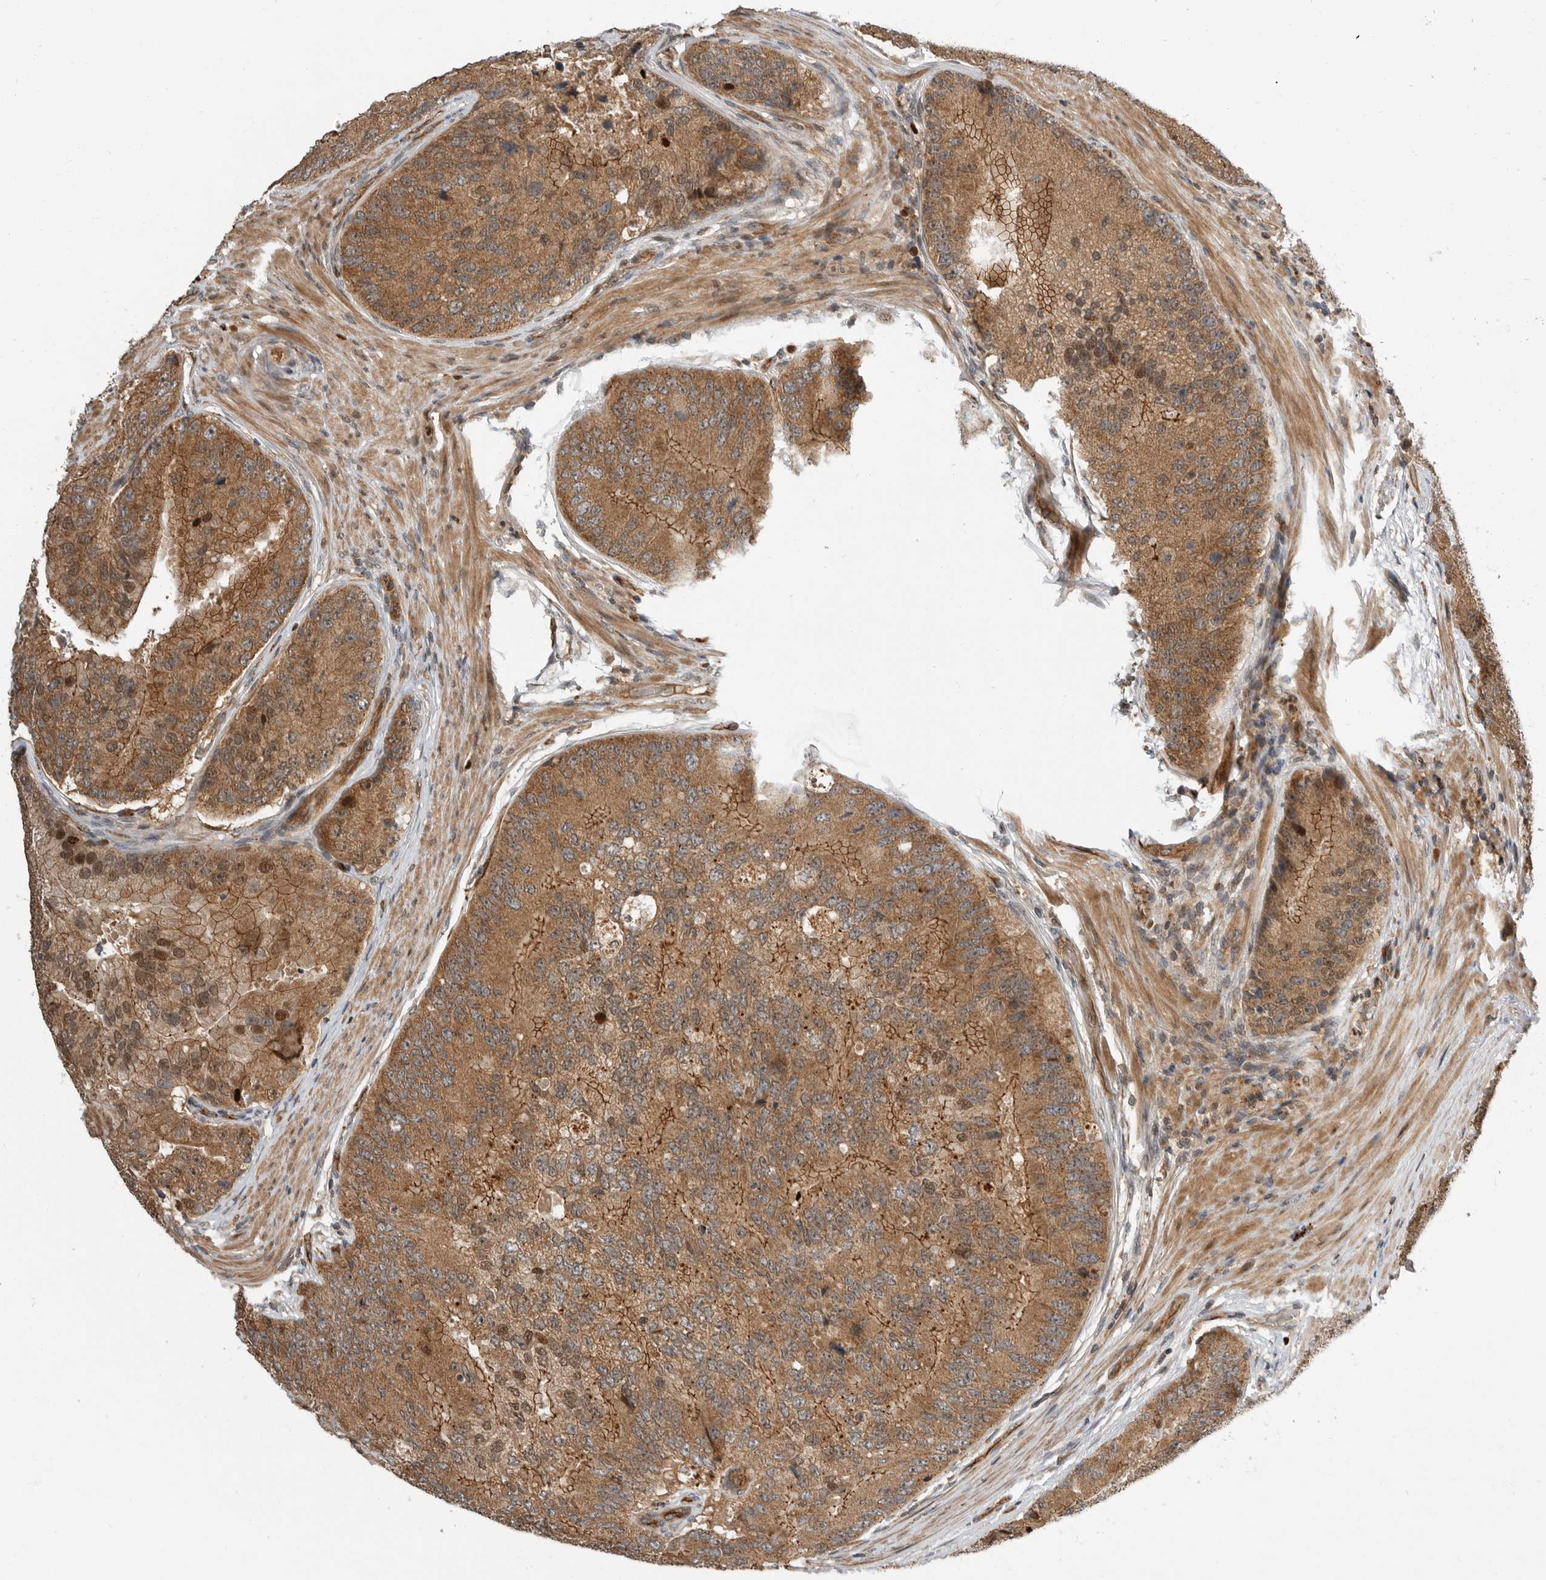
{"staining": {"intensity": "moderate", "quantity": ">75%", "location": "cytoplasmic/membranous,nuclear"}, "tissue": "prostate cancer", "cell_type": "Tumor cells", "image_type": "cancer", "snomed": [{"axis": "morphology", "description": "Adenocarcinoma, High grade"}, {"axis": "topography", "description": "Prostate"}], "caption": "This micrograph displays prostate high-grade adenocarcinoma stained with IHC to label a protein in brown. The cytoplasmic/membranous and nuclear of tumor cells show moderate positivity for the protein. Nuclei are counter-stained blue.", "gene": "STRAP", "patient": {"sex": "male", "age": 70}}